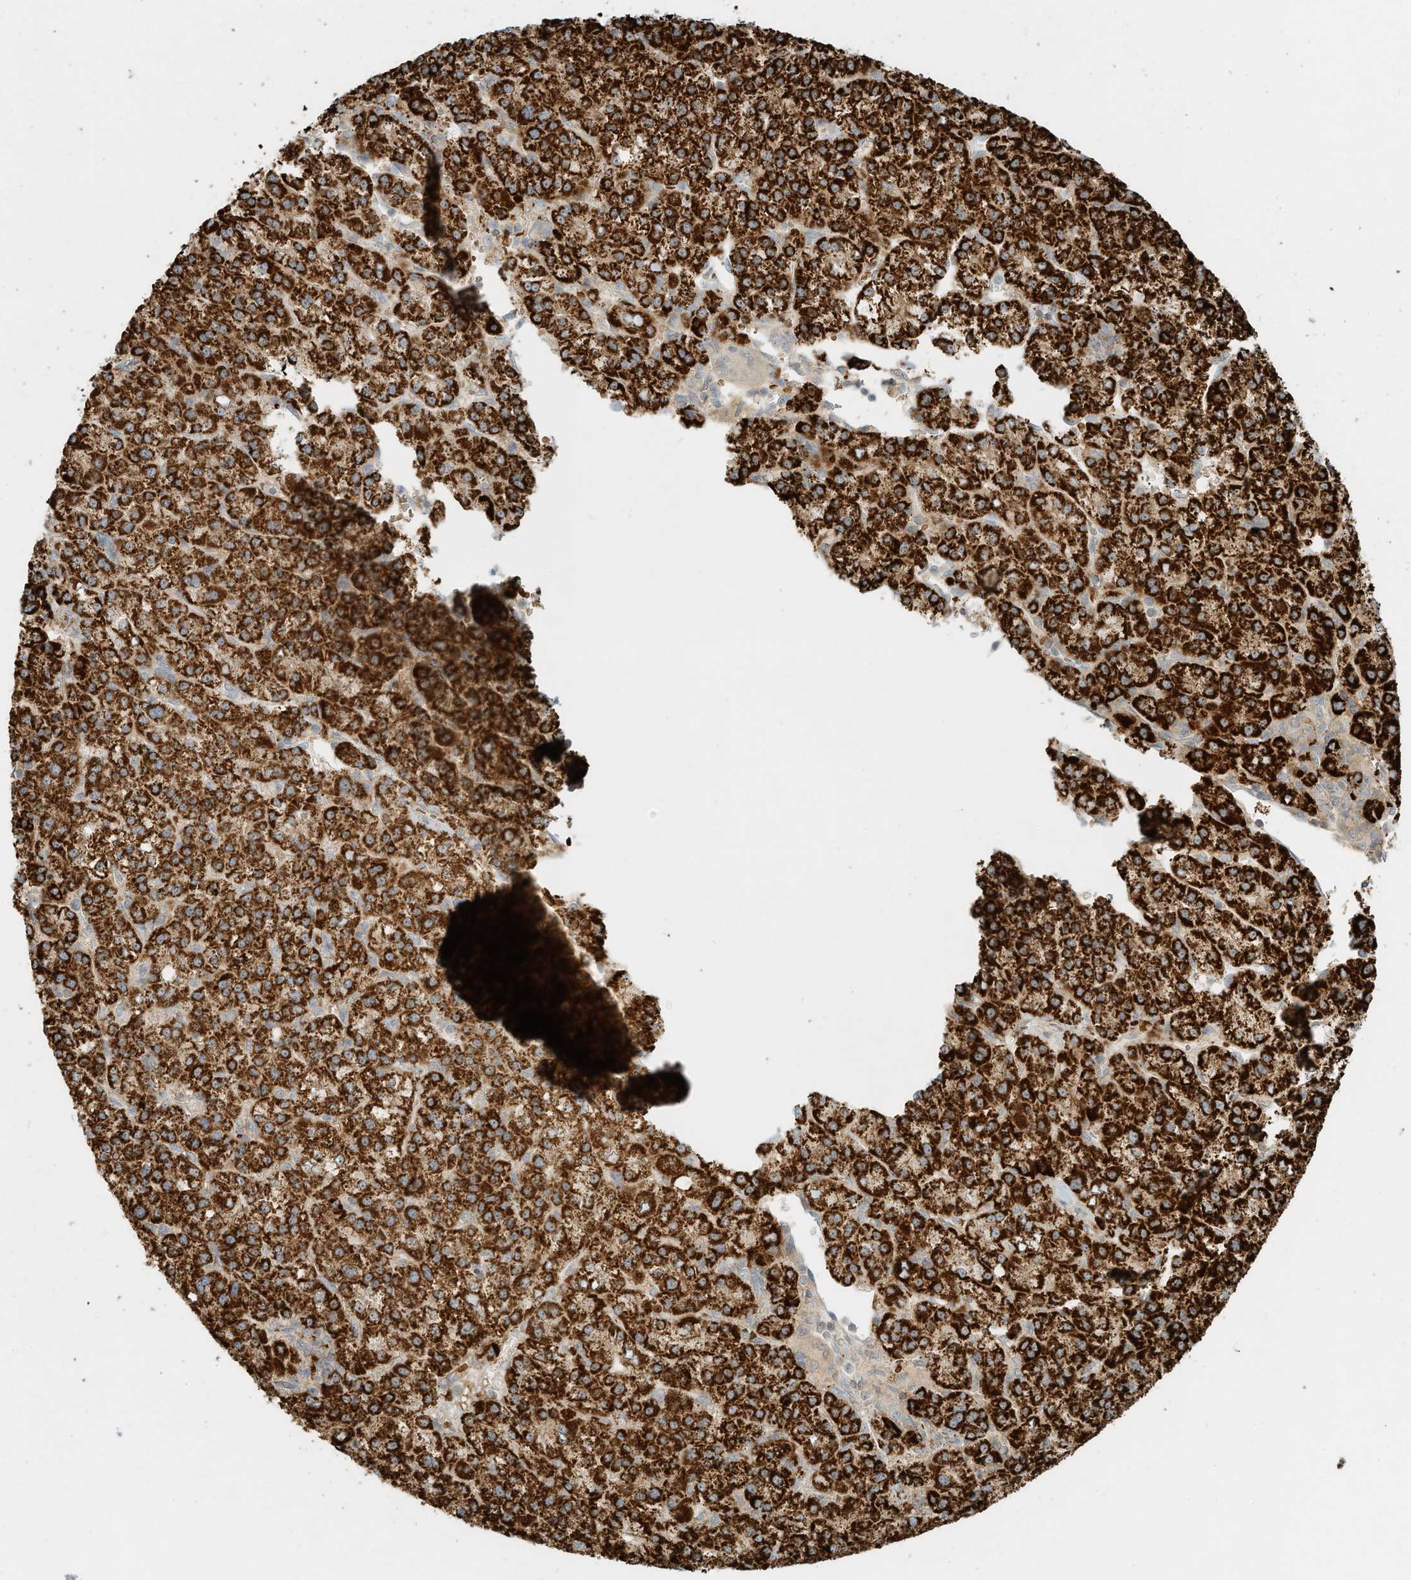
{"staining": {"intensity": "strong", "quantity": ">75%", "location": "cytoplasmic/membranous"}, "tissue": "liver cancer", "cell_type": "Tumor cells", "image_type": "cancer", "snomed": [{"axis": "morphology", "description": "Carcinoma, Hepatocellular, NOS"}, {"axis": "topography", "description": "Liver"}], "caption": "Human hepatocellular carcinoma (liver) stained for a protein (brown) displays strong cytoplasmic/membranous positive staining in about >75% of tumor cells.", "gene": "OFD1", "patient": {"sex": "female", "age": 58}}